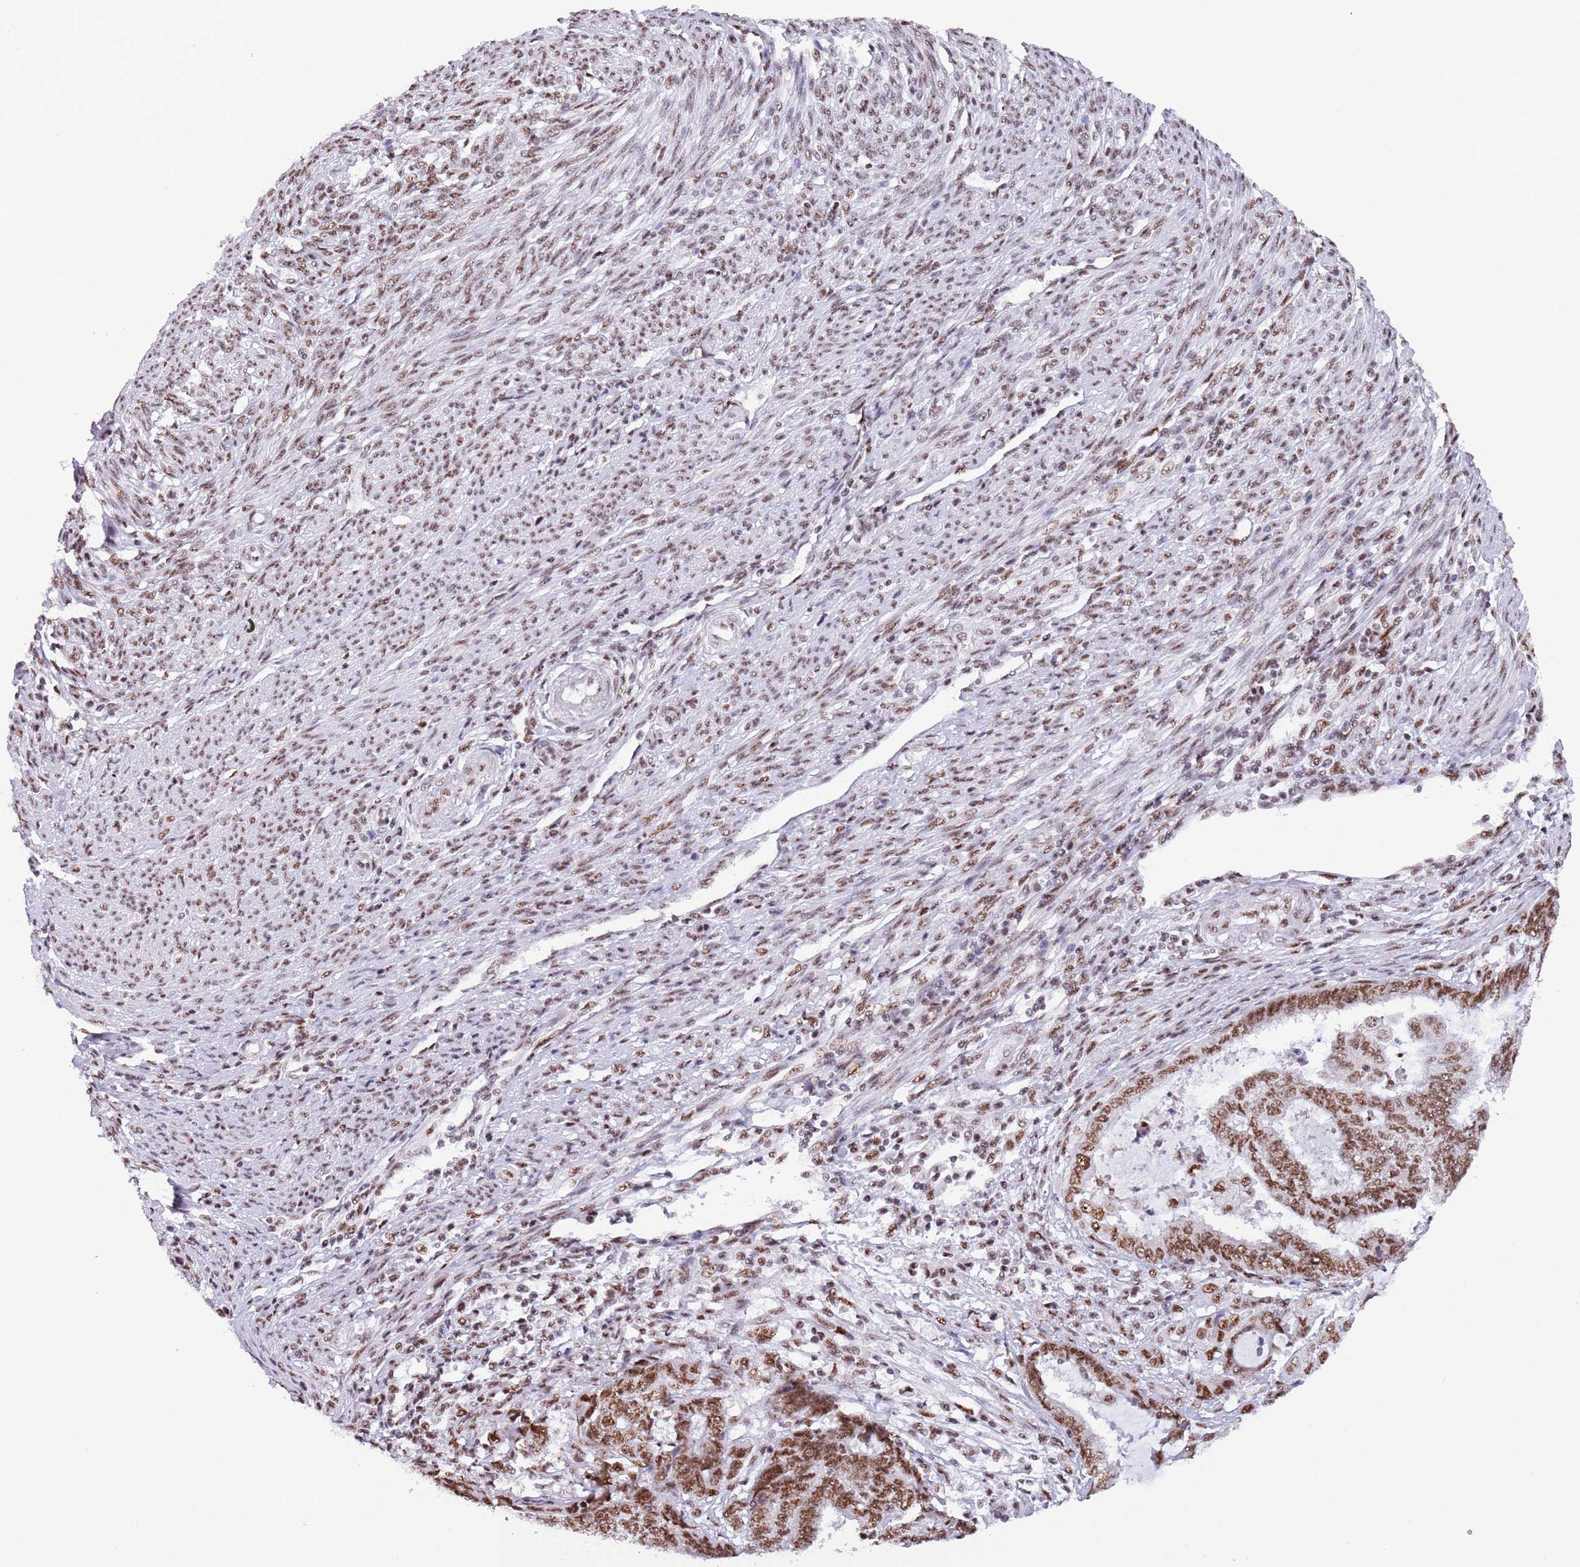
{"staining": {"intensity": "moderate", "quantity": ">75%", "location": "nuclear"}, "tissue": "endometrial cancer", "cell_type": "Tumor cells", "image_type": "cancer", "snomed": [{"axis": "morphology", "description": "Adenocarcinoma, NOS"}, {"axis": "topography", "description": "Uterus"}, {"axis": "topography", "description": "Endometrium"}], "caption": "A histopathology image showing moderate nuclear staining in about >75% of tumor cells in endometrial adenocarcinoma, as visualized by brown immunohistochemical staining.", "gene": "SF3A2", "patient": {"sex": "female", "age": 70}}